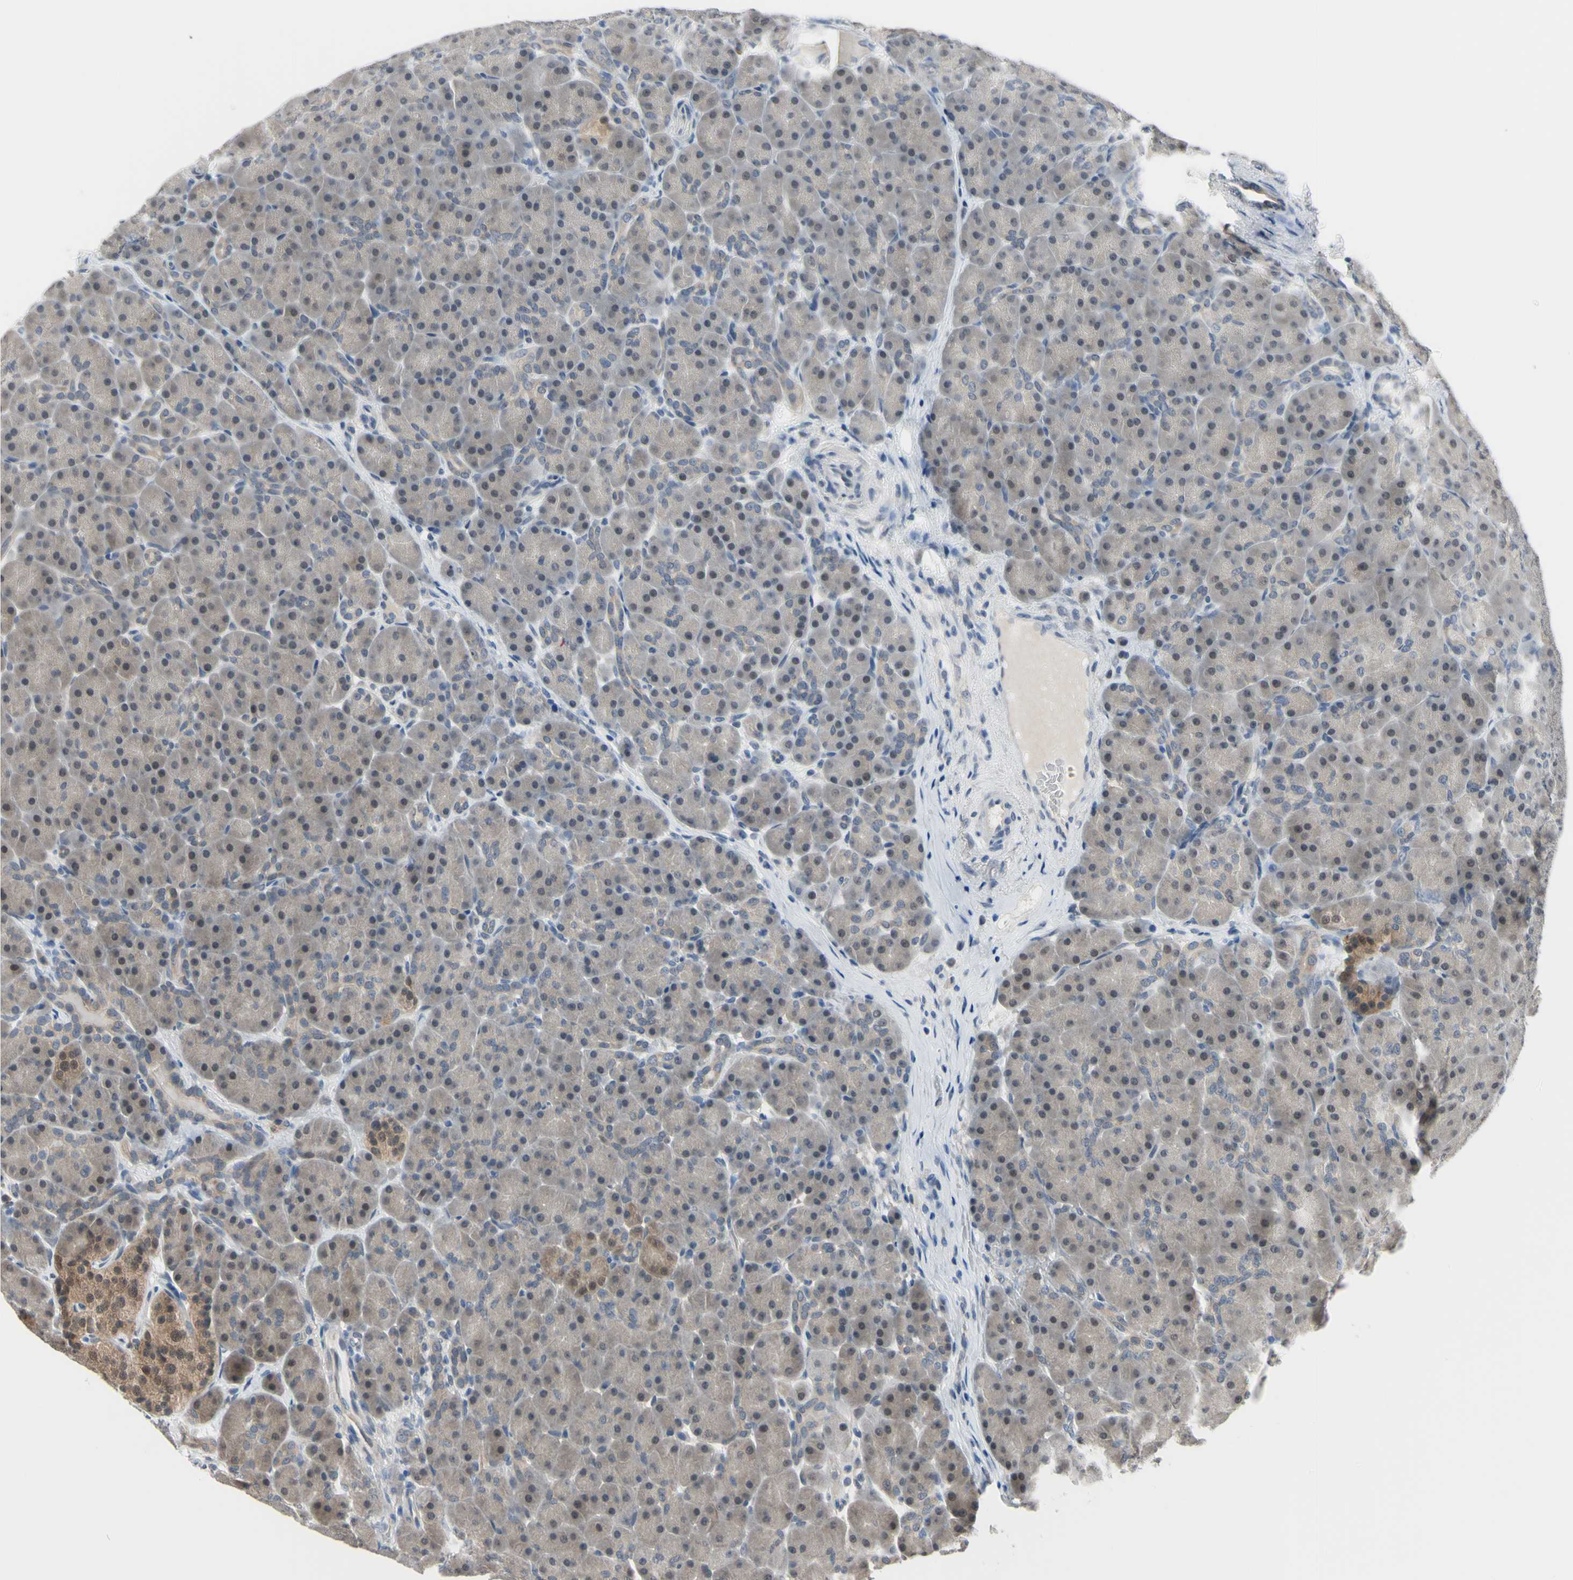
{"staining": {"intensity": "moderate", "quantity": "25%-75%", "location": "nuclear"}, "tissue": "pancreas", "cell_type": "Exocrine glandular cells", "image_type": "normal", "snomed": [{"axis": "morphology", "description": "Normal tissue, NOS"}, {"axis": "topography", "description": "Pancreas"}], "caption": "DAB immunohistochemical staining of benign pancreas displays moderate nuclear protein expression in about 25%-75% of exocrine glandular cells.", "gene": "HSPA4", "patient": {"sex": "male", "age": 66}}